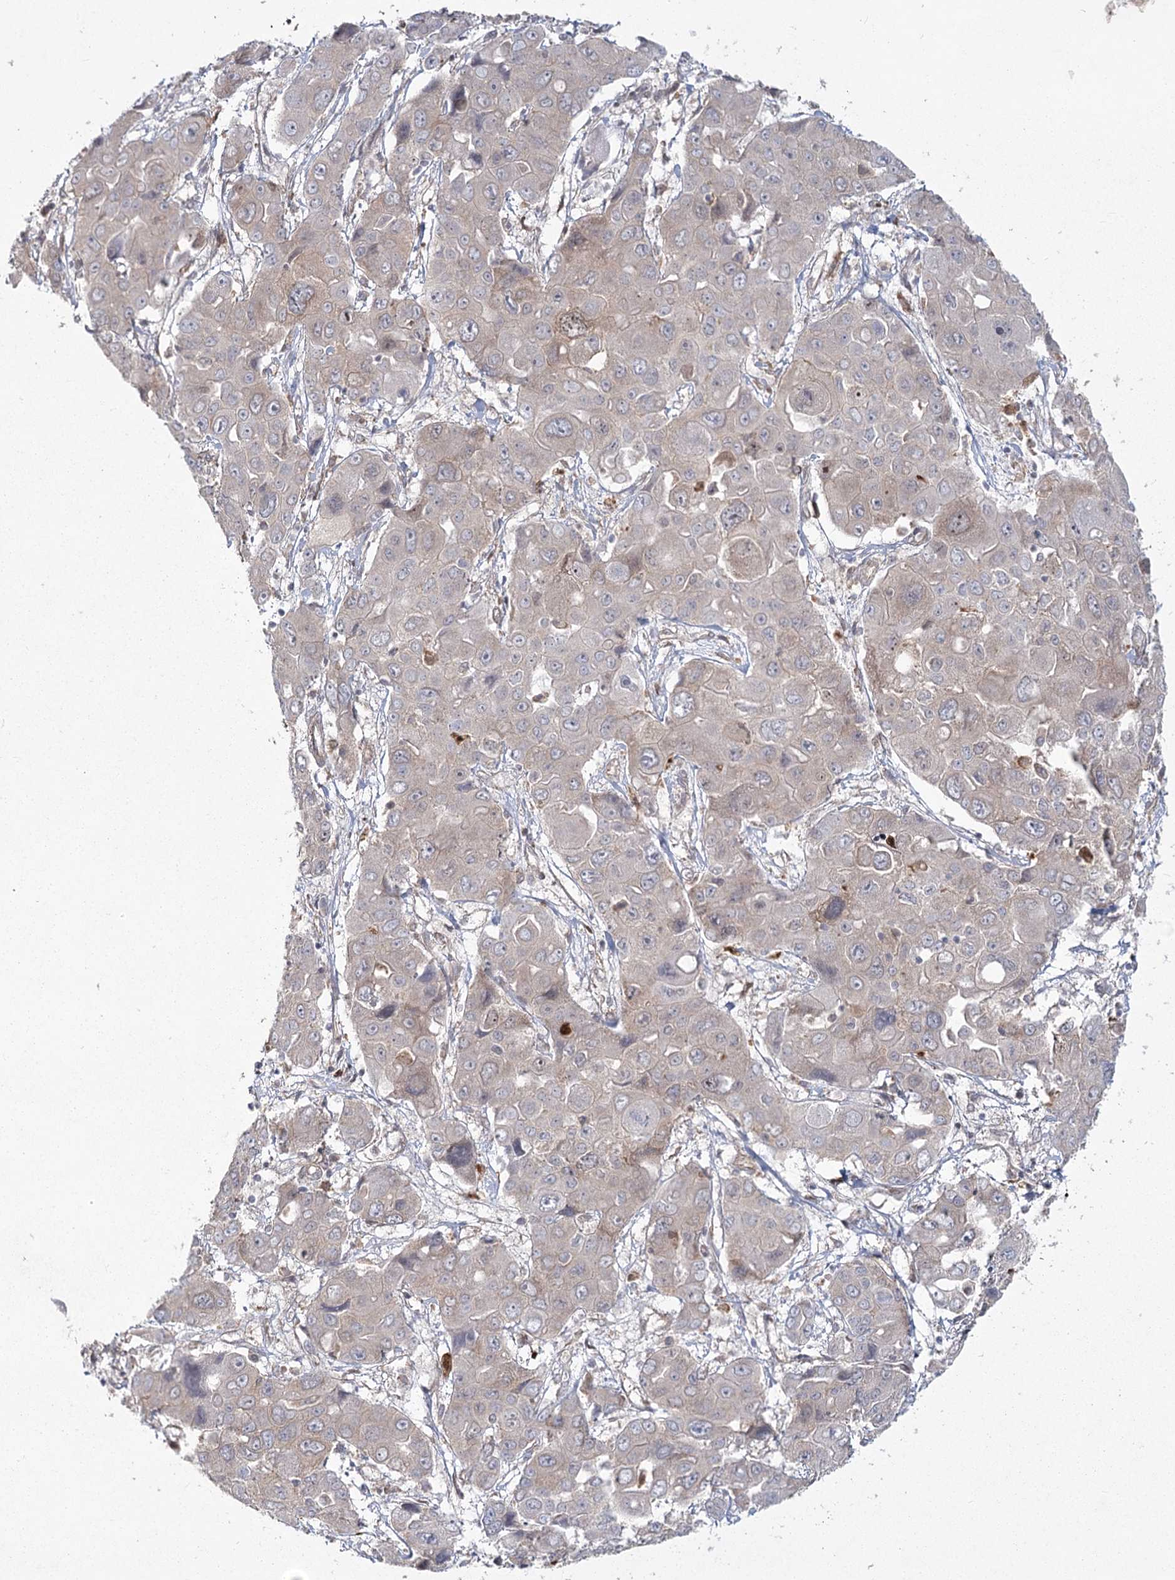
{"staining": {"intensity": "negative", "quantity": "none", "location": "none"}, "tissue": "liver cancer", "cell_type": "Tumor cells", "image_type": "cancer", "snomed": [{"axis": "morphology", "description": "Cholangiocarcinoma"}, {"axis": "topography", "description": "Liver"}], "caption": "Immunohistochemical staining of liver cholangiocarcinoma reveals no significant staining in tumor cells.", "gene": "AP2M1", "patient": {"sex": "male", "age": 67}}